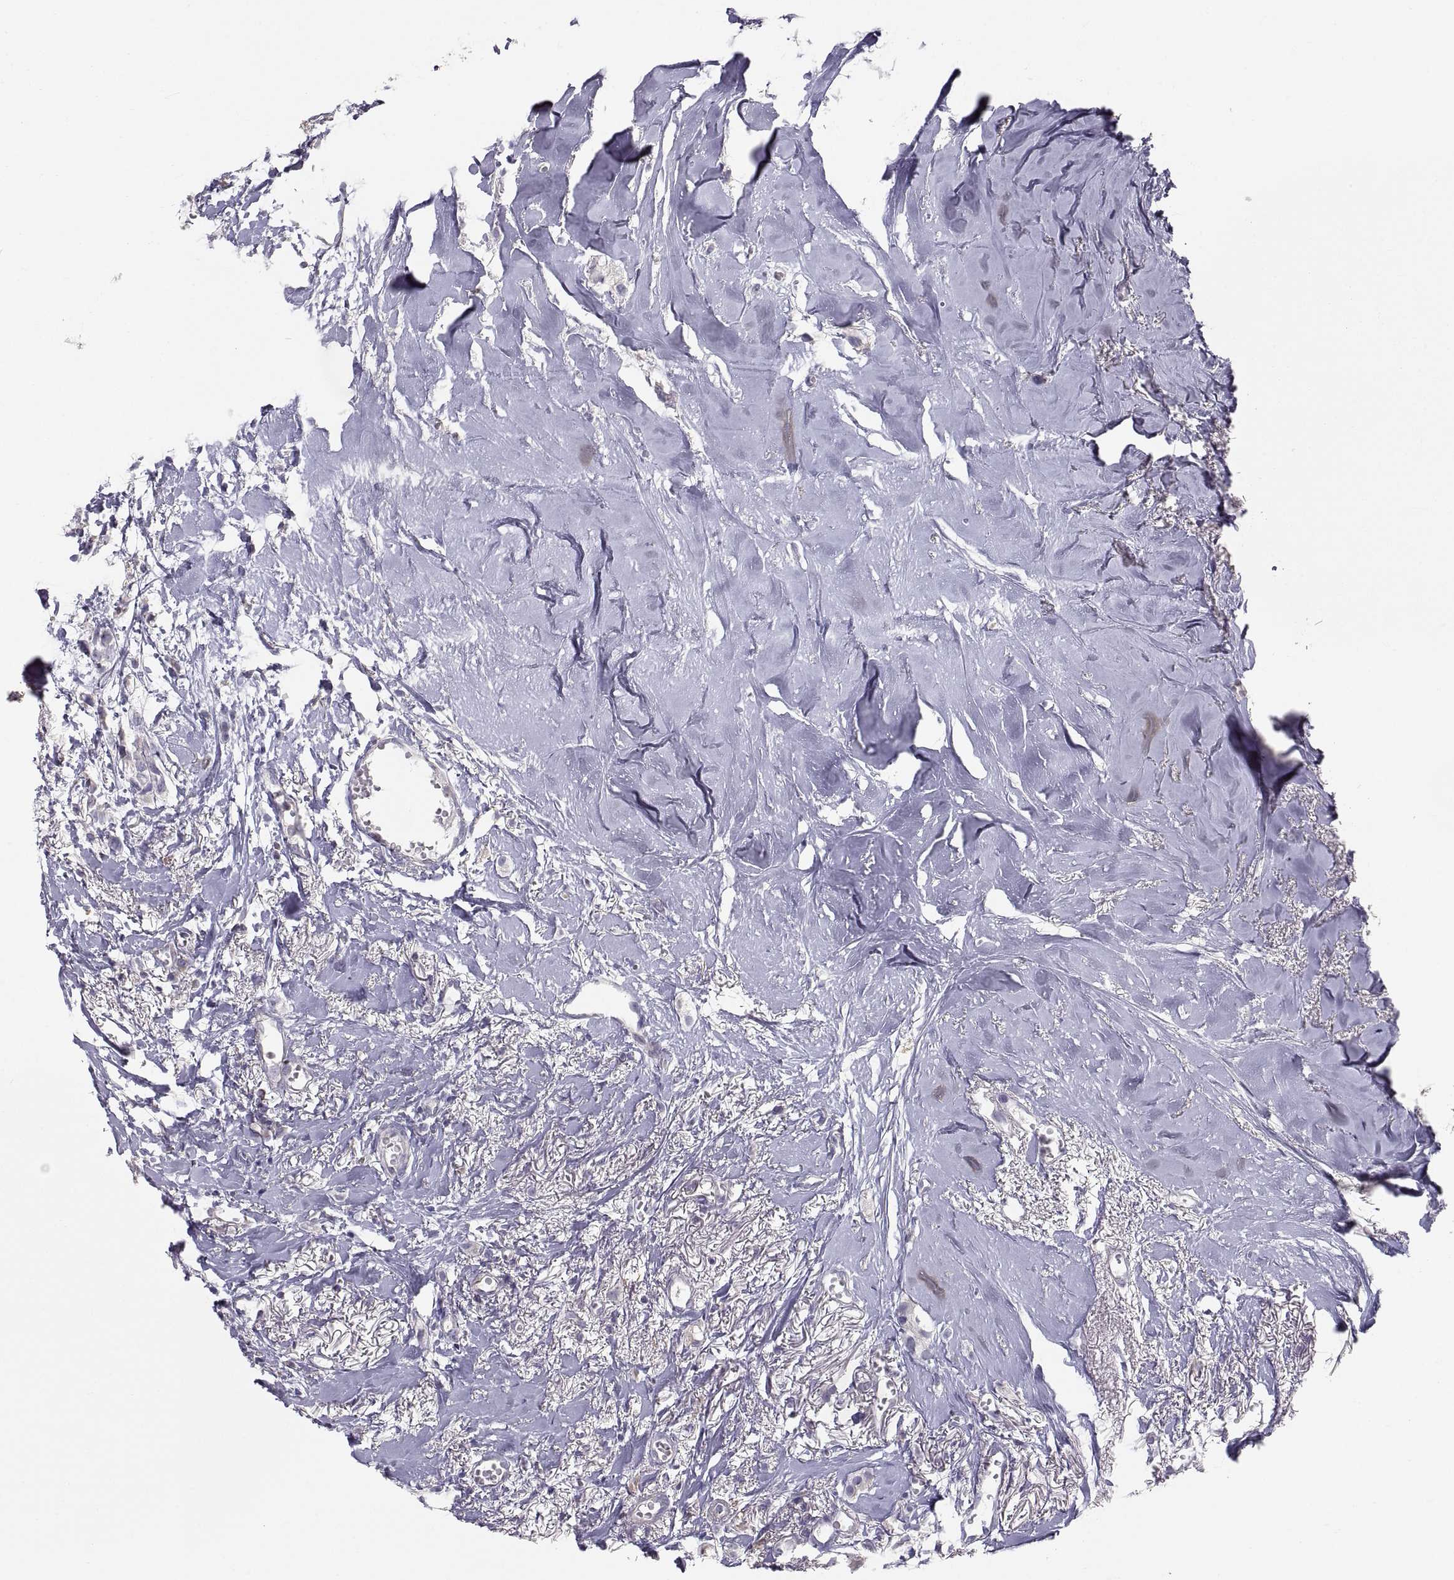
{"staining": {"intensity": "negative", "quantity": "none", "location": "none"}, "tissue": "breast cancer", "cell_type": "Tumor cells", "image_type": "cancer", "snomed": [{"axis": "morphology", "description": "Duct carcinoma"}, {"axis": "topography", "description": "Breast"}], "caption": "This is an immunohistochemistry image of breast cancer. There is no positivity in tumor cells.", "gene": "ERO1A", "patient": {"sex": "female", "age": 85}}